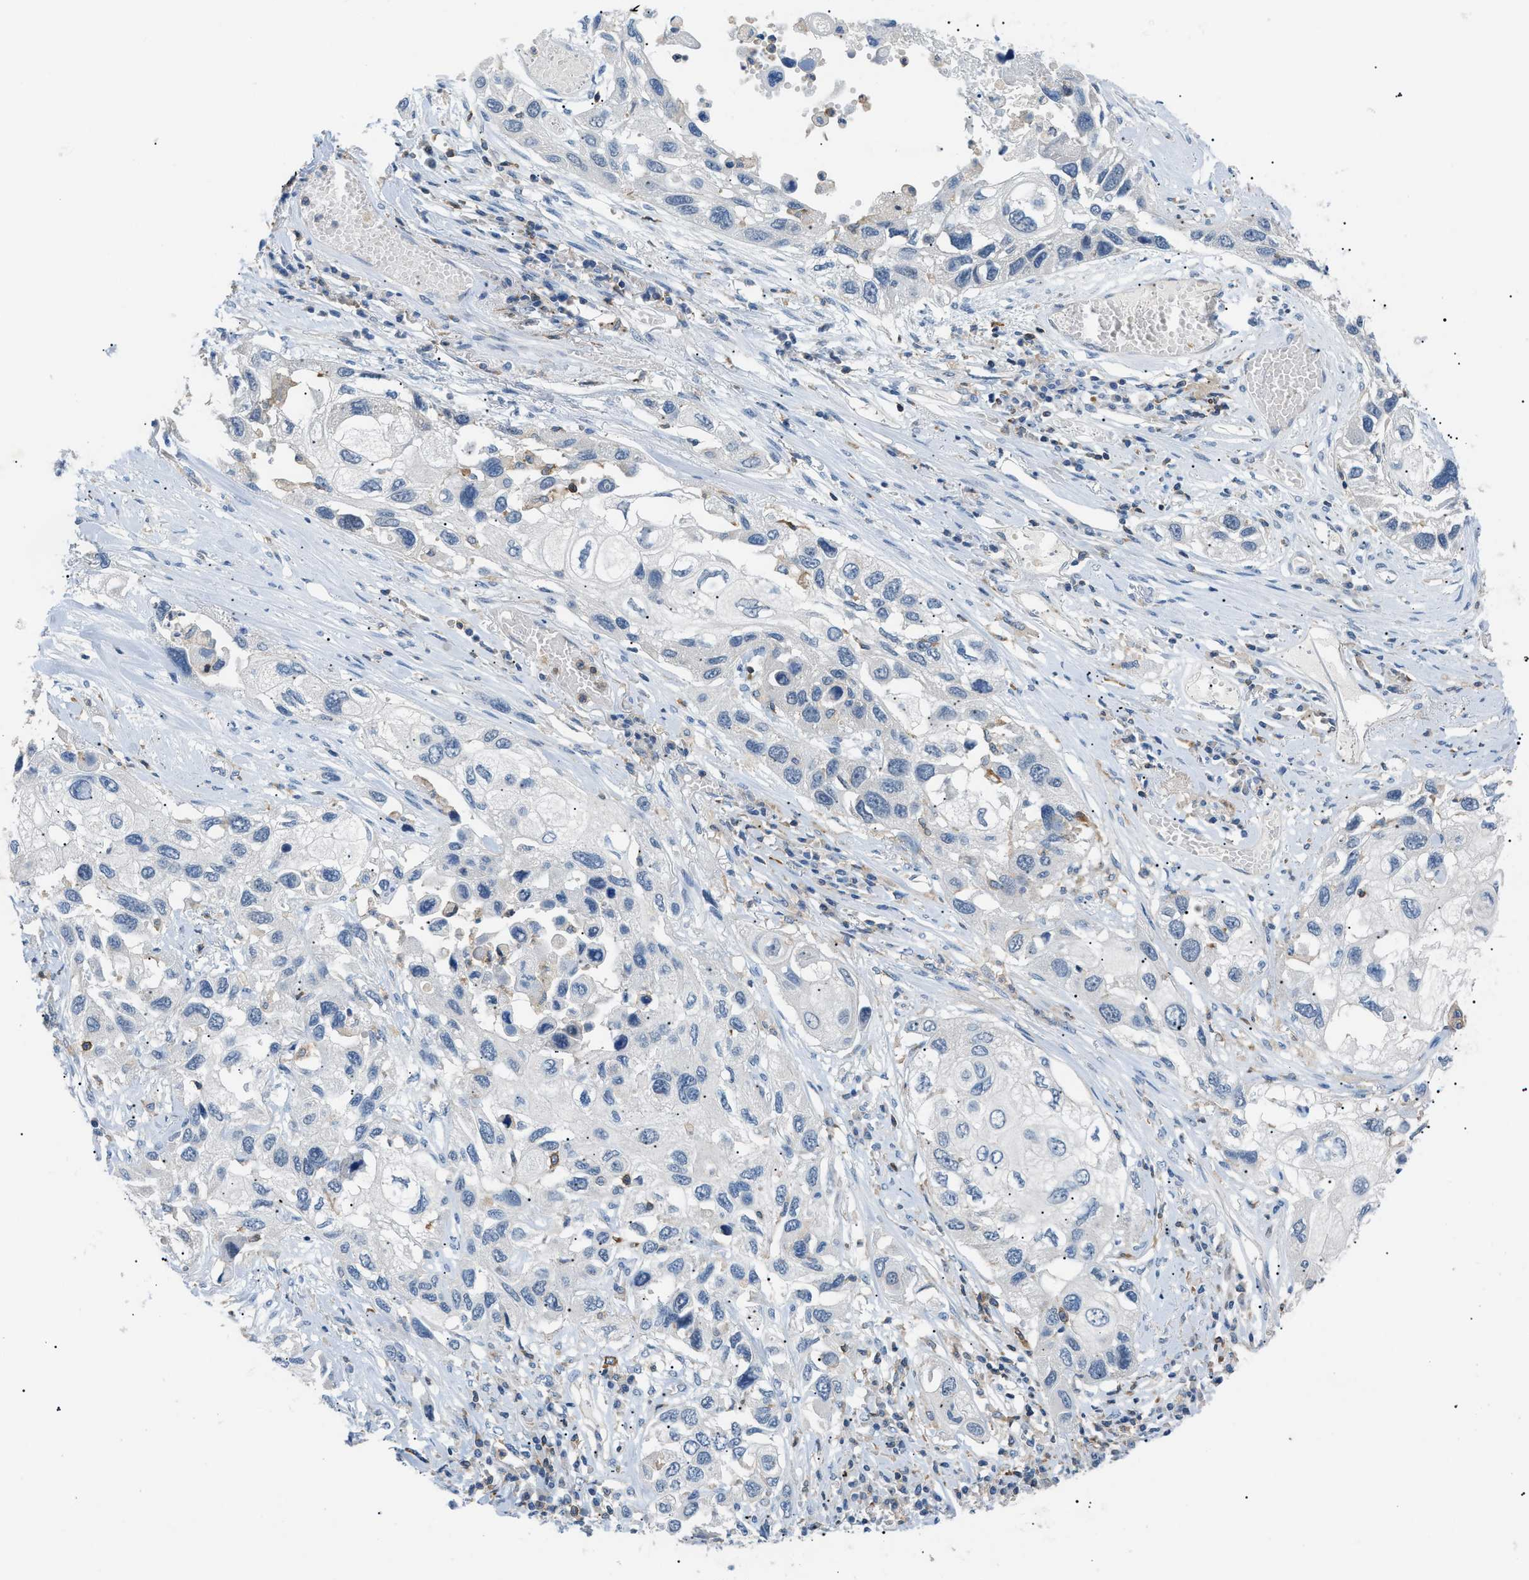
{"staining": {"intensity": "negative", "quantity": "none", "location": "none"}, "tissue": "lung cancer", "cell_type": "Tumor cells", "image_type": "cancer", "snomed": [{"axis": "morphology", "description": "Squamous cell carcinoma, NOS"}, {"axis": "topography", "description": "Lung"}], "caption": "A histopathology image of squamous cell carcinoma (lung) stained for a protein demonstrates no brown staining in tumor cells.", "gene": "INPP5D", "patient": {"sex": "male", "age": 71}}